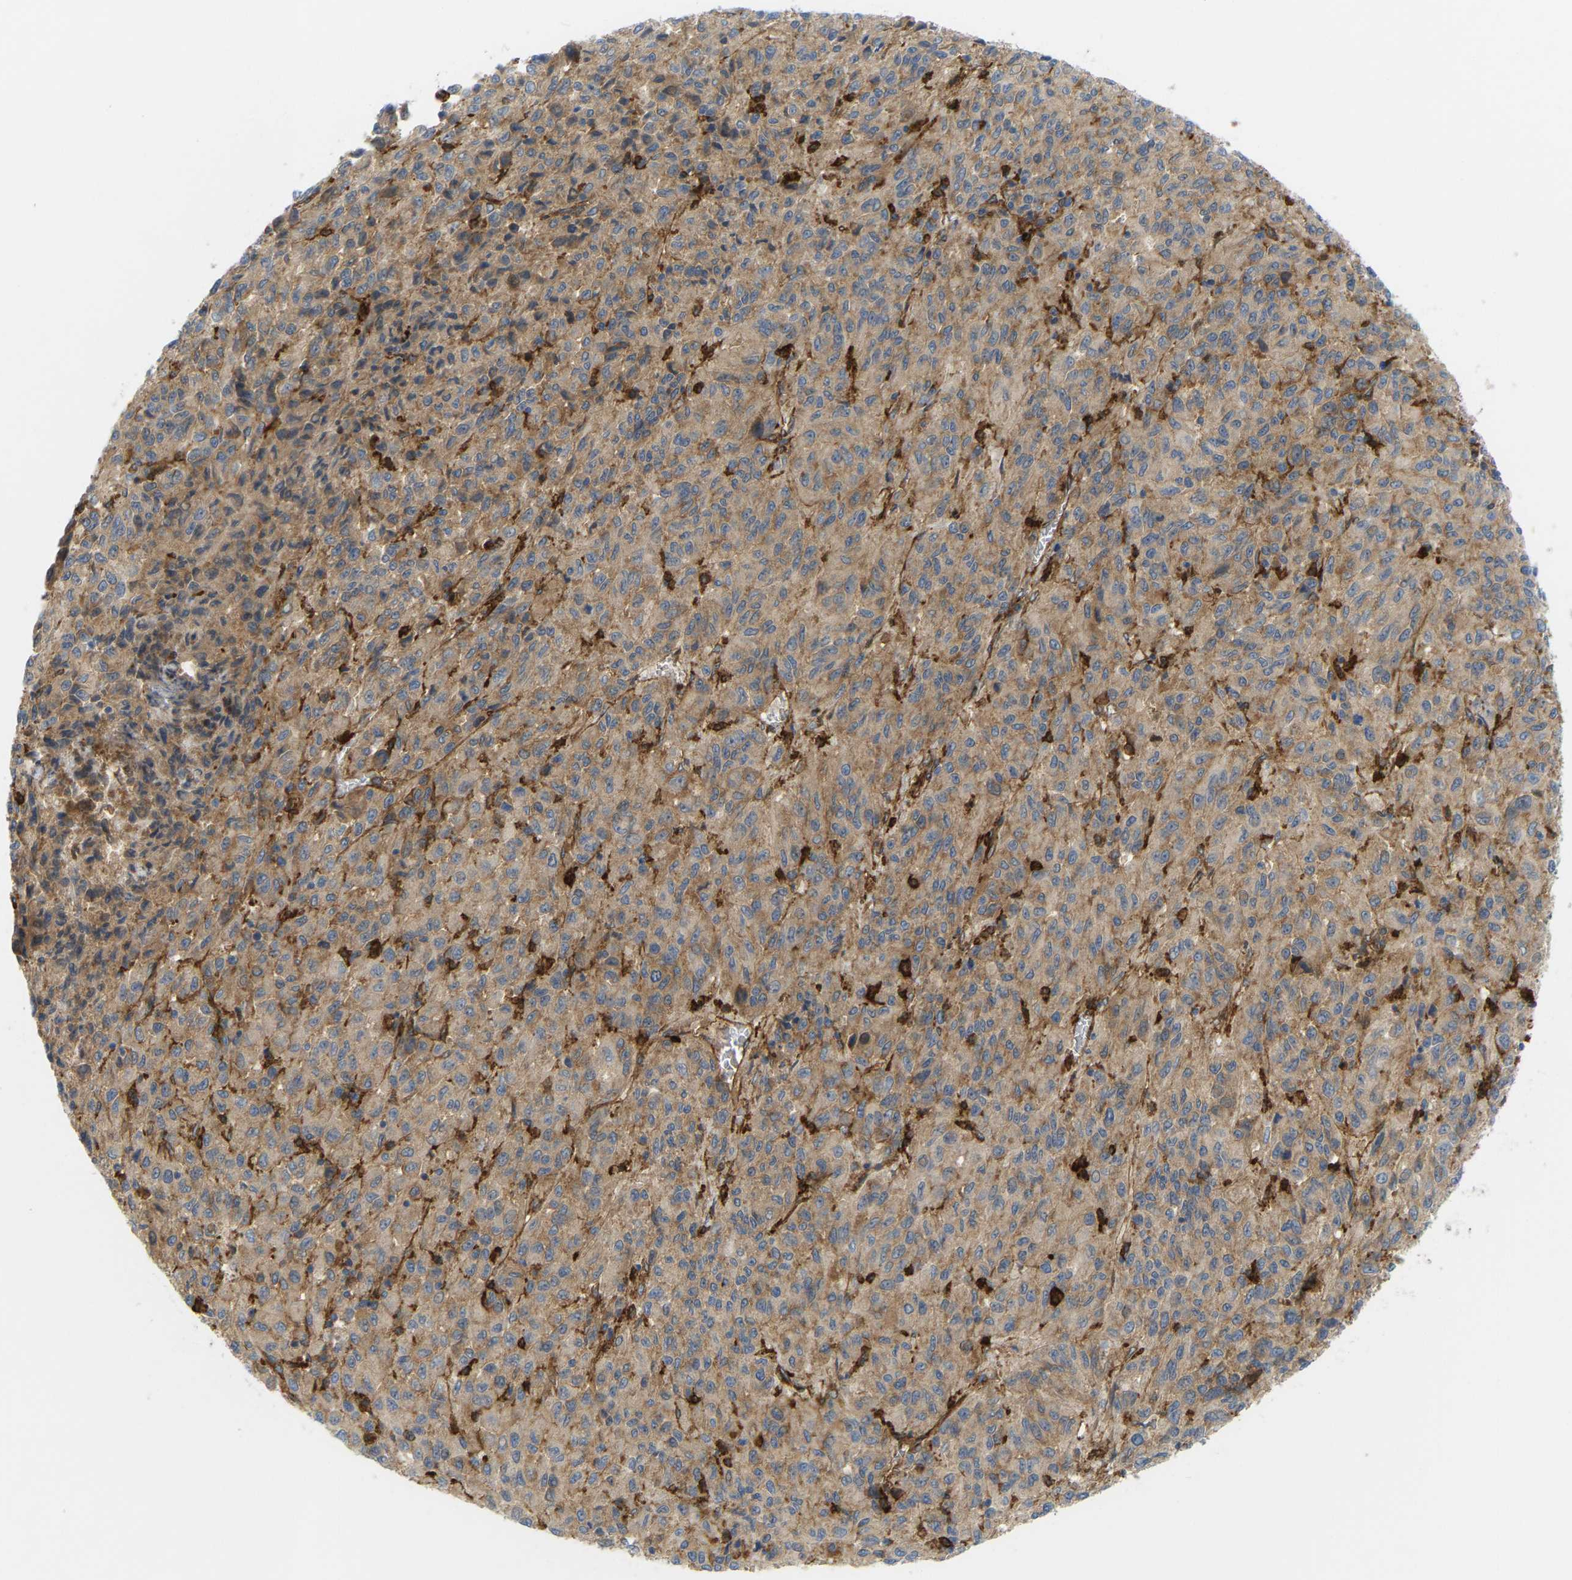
{"staining": {"intensity": "moderate", "quantity": ">75%", "location": "cytoplasmic/membranous"}, "tissue": "melanoma", "cell_type": "Tumor cells", "image_type": "cancer", "snomed": [{"axis": "morphology", "description": "Malignant melanoma, Metastatic site"}, {"axis": "topography", "description": "Lung"}], "caption": "Immunohistochemical staining of melanoma displays medium levels of moderate cytoplasmic/membranous protein positivity in approximately >75% of tumor cells.", "gene": "PICALM", "patient": {"sex": "male", "age": 64}}